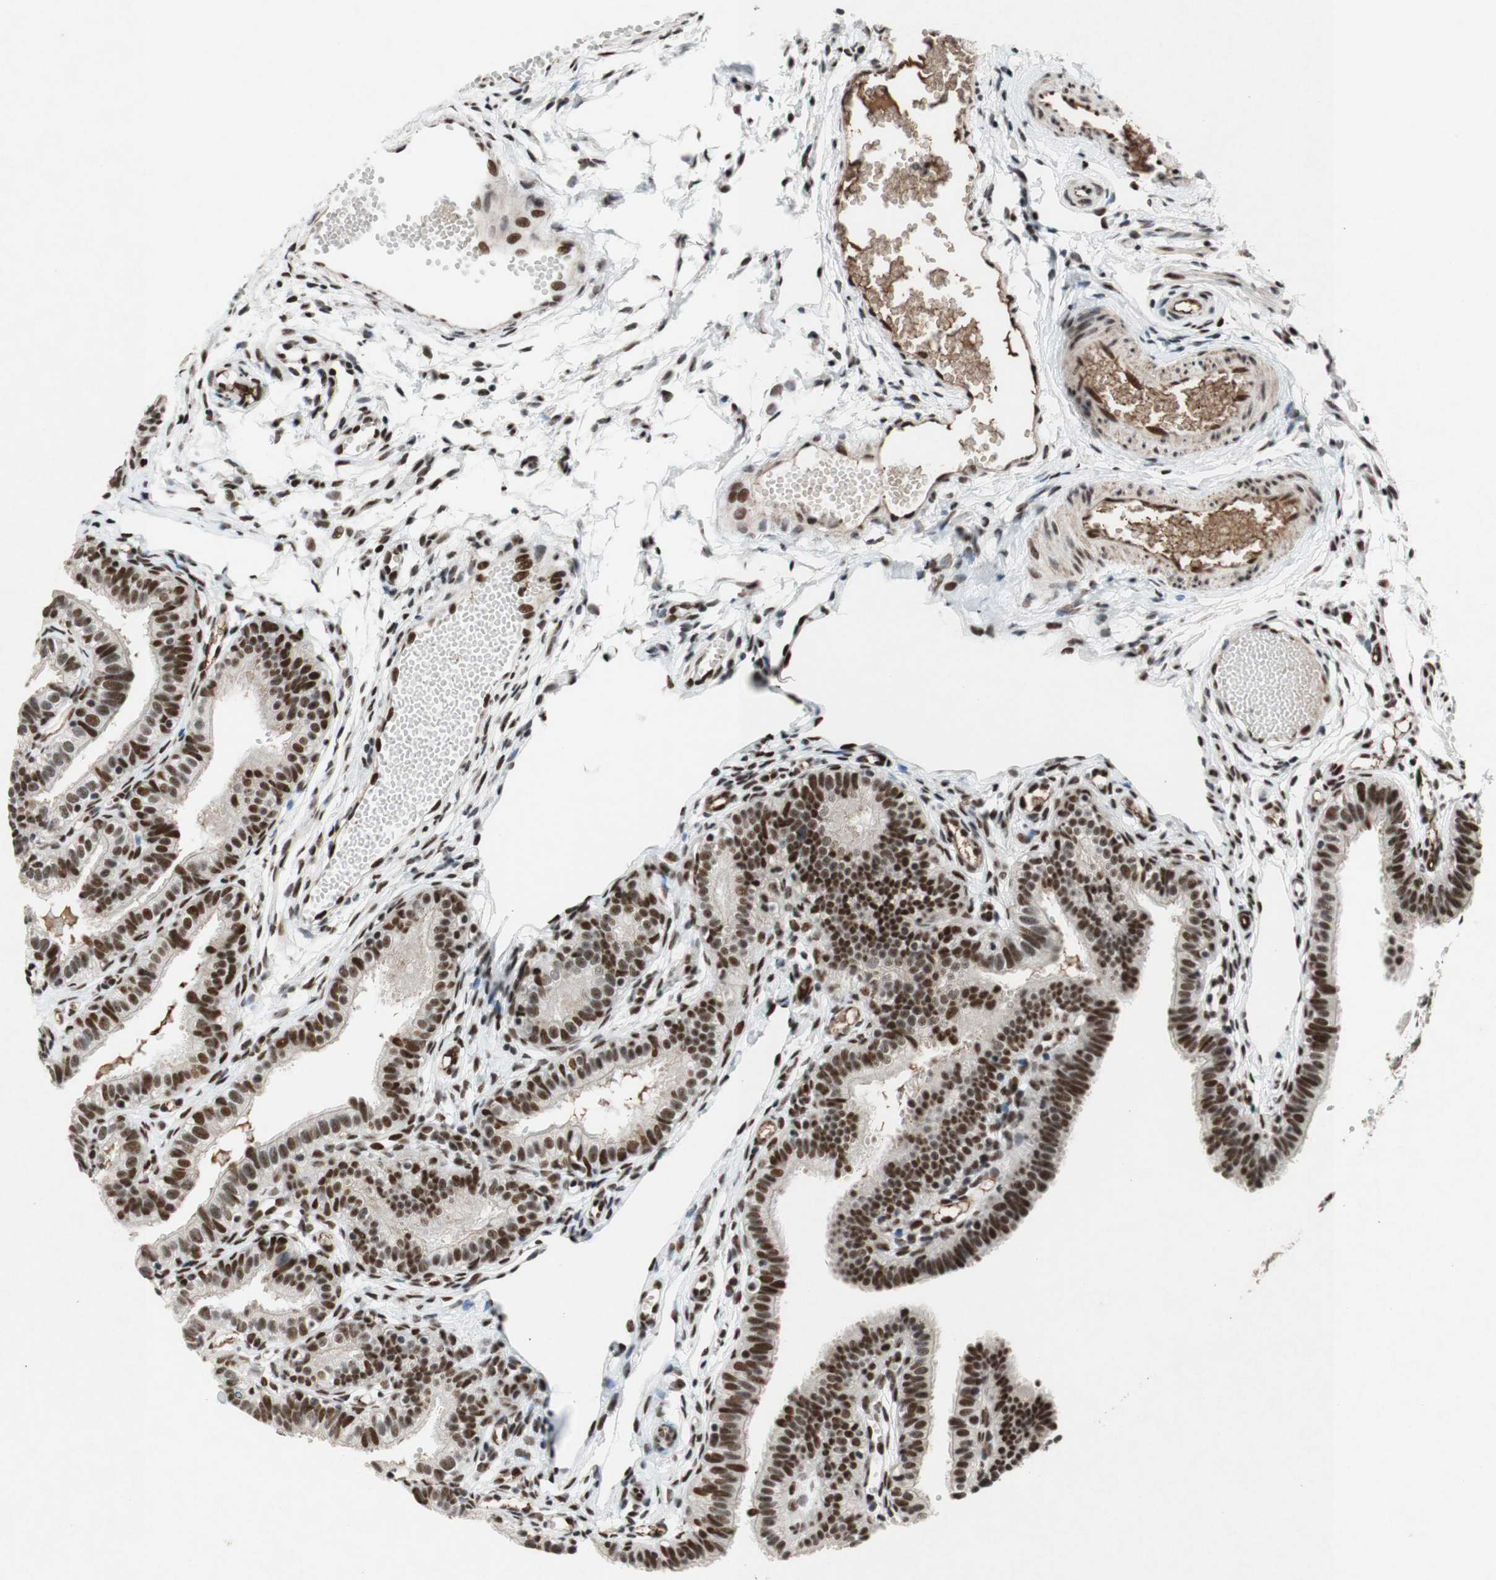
{"staining": {"intensity": "moderate", "quantity": ">75%", "location": "nuclear"}, "tissue": "fallopian tube", "cell_type": "Glandular cells", "image_type": "normal", "snomed": [{"axis": "morphology", "description": "Normal tissue, NOS"}, {"axis": "topography", "description": "Fallopian tube"}, {"axis": "topography", "description": "Placenta"}], "caption": "Protein expression analysis of benign human fallopian tube reveals moderate nuclear expression in about >75% of glandular cells. Immunohistochemistry (ihc) stains the protein in brown and the nuclei are stained blue.", "gene": "TLE1", "patient": {"sex": "female", "age": 34}}